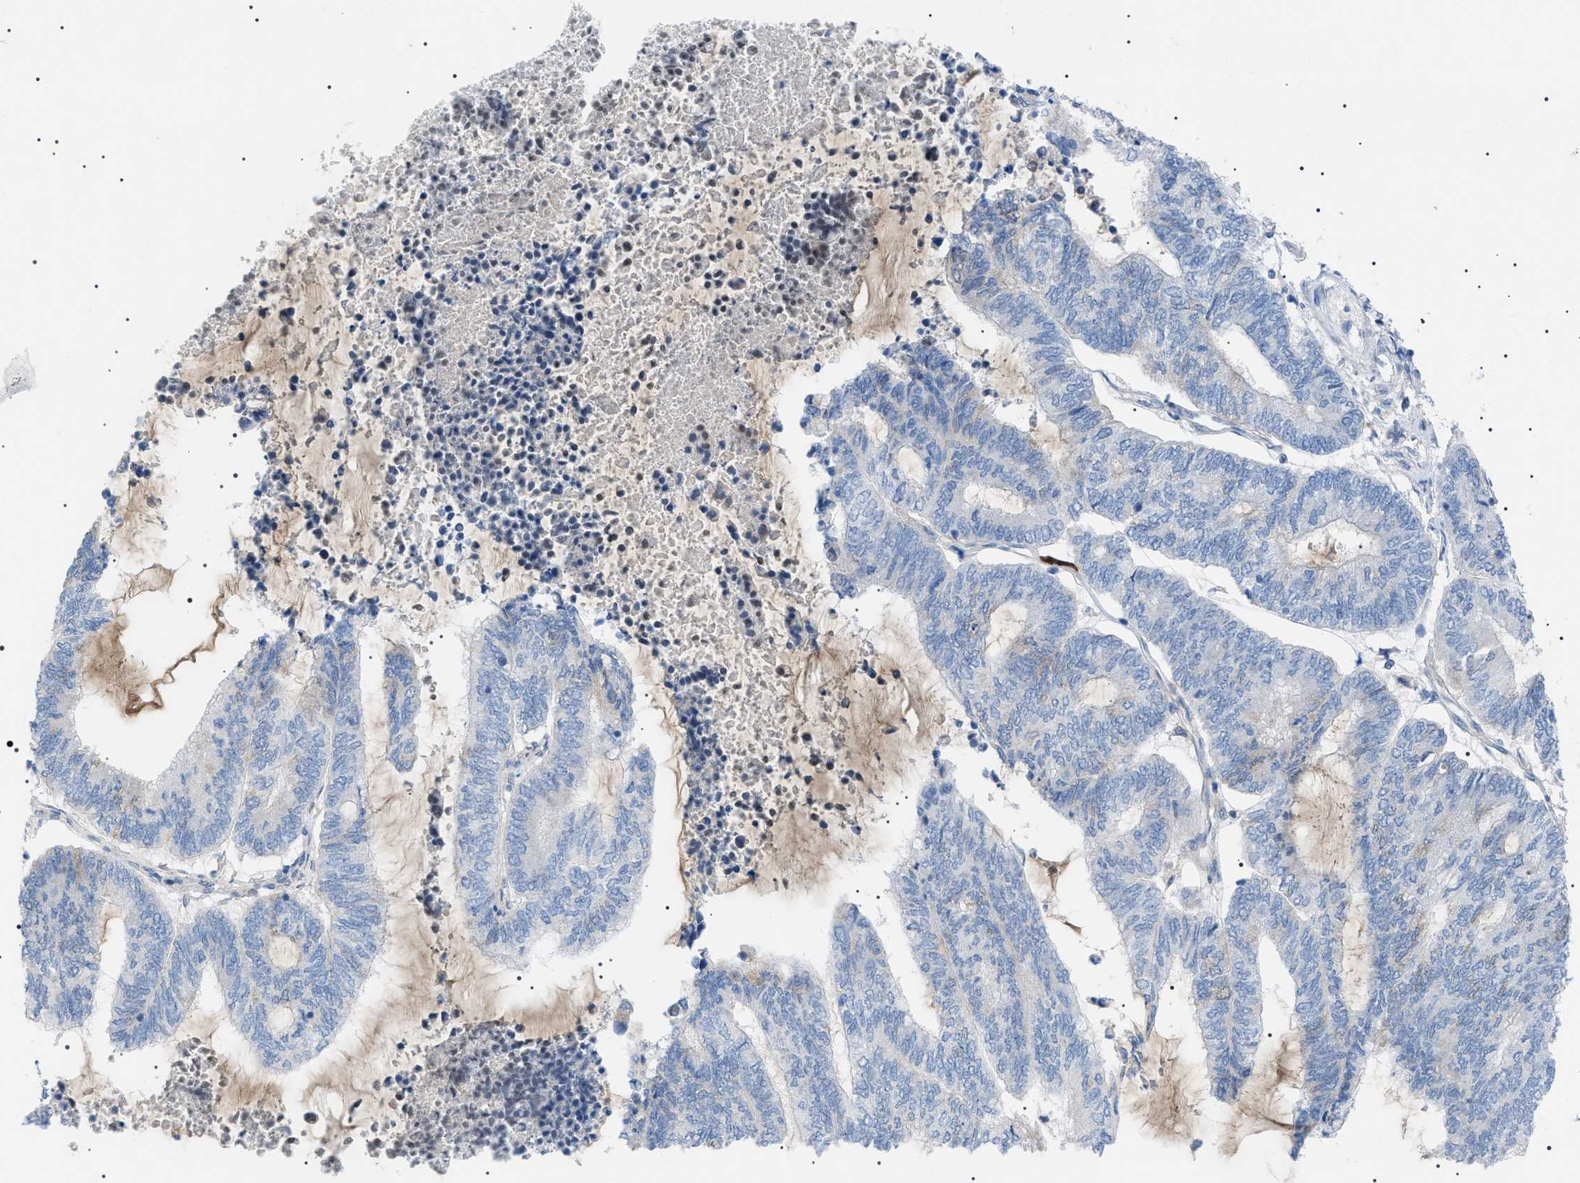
{"staining": {"intensity": "negative", "quantity": "none", "location": "none"}, "tissue": "endometrial cancer", "cell_type": "Tumor cells", "image_type": "cancer", "snomed": [{"axis": "morphology", "description": "Adenocarcinoma, NOS"}, {"axis": "topography", "description": "Uterus"}, {"axis": "topography", "description": "Endometrium"}], "caption": "Endometrial cancer (adenocarcinoma) stained for a protein using immunohistochemistry displays no staining tumor cells.", "gene": "ADAMTS1", "patient": {"sex": "female", "age": 70}}